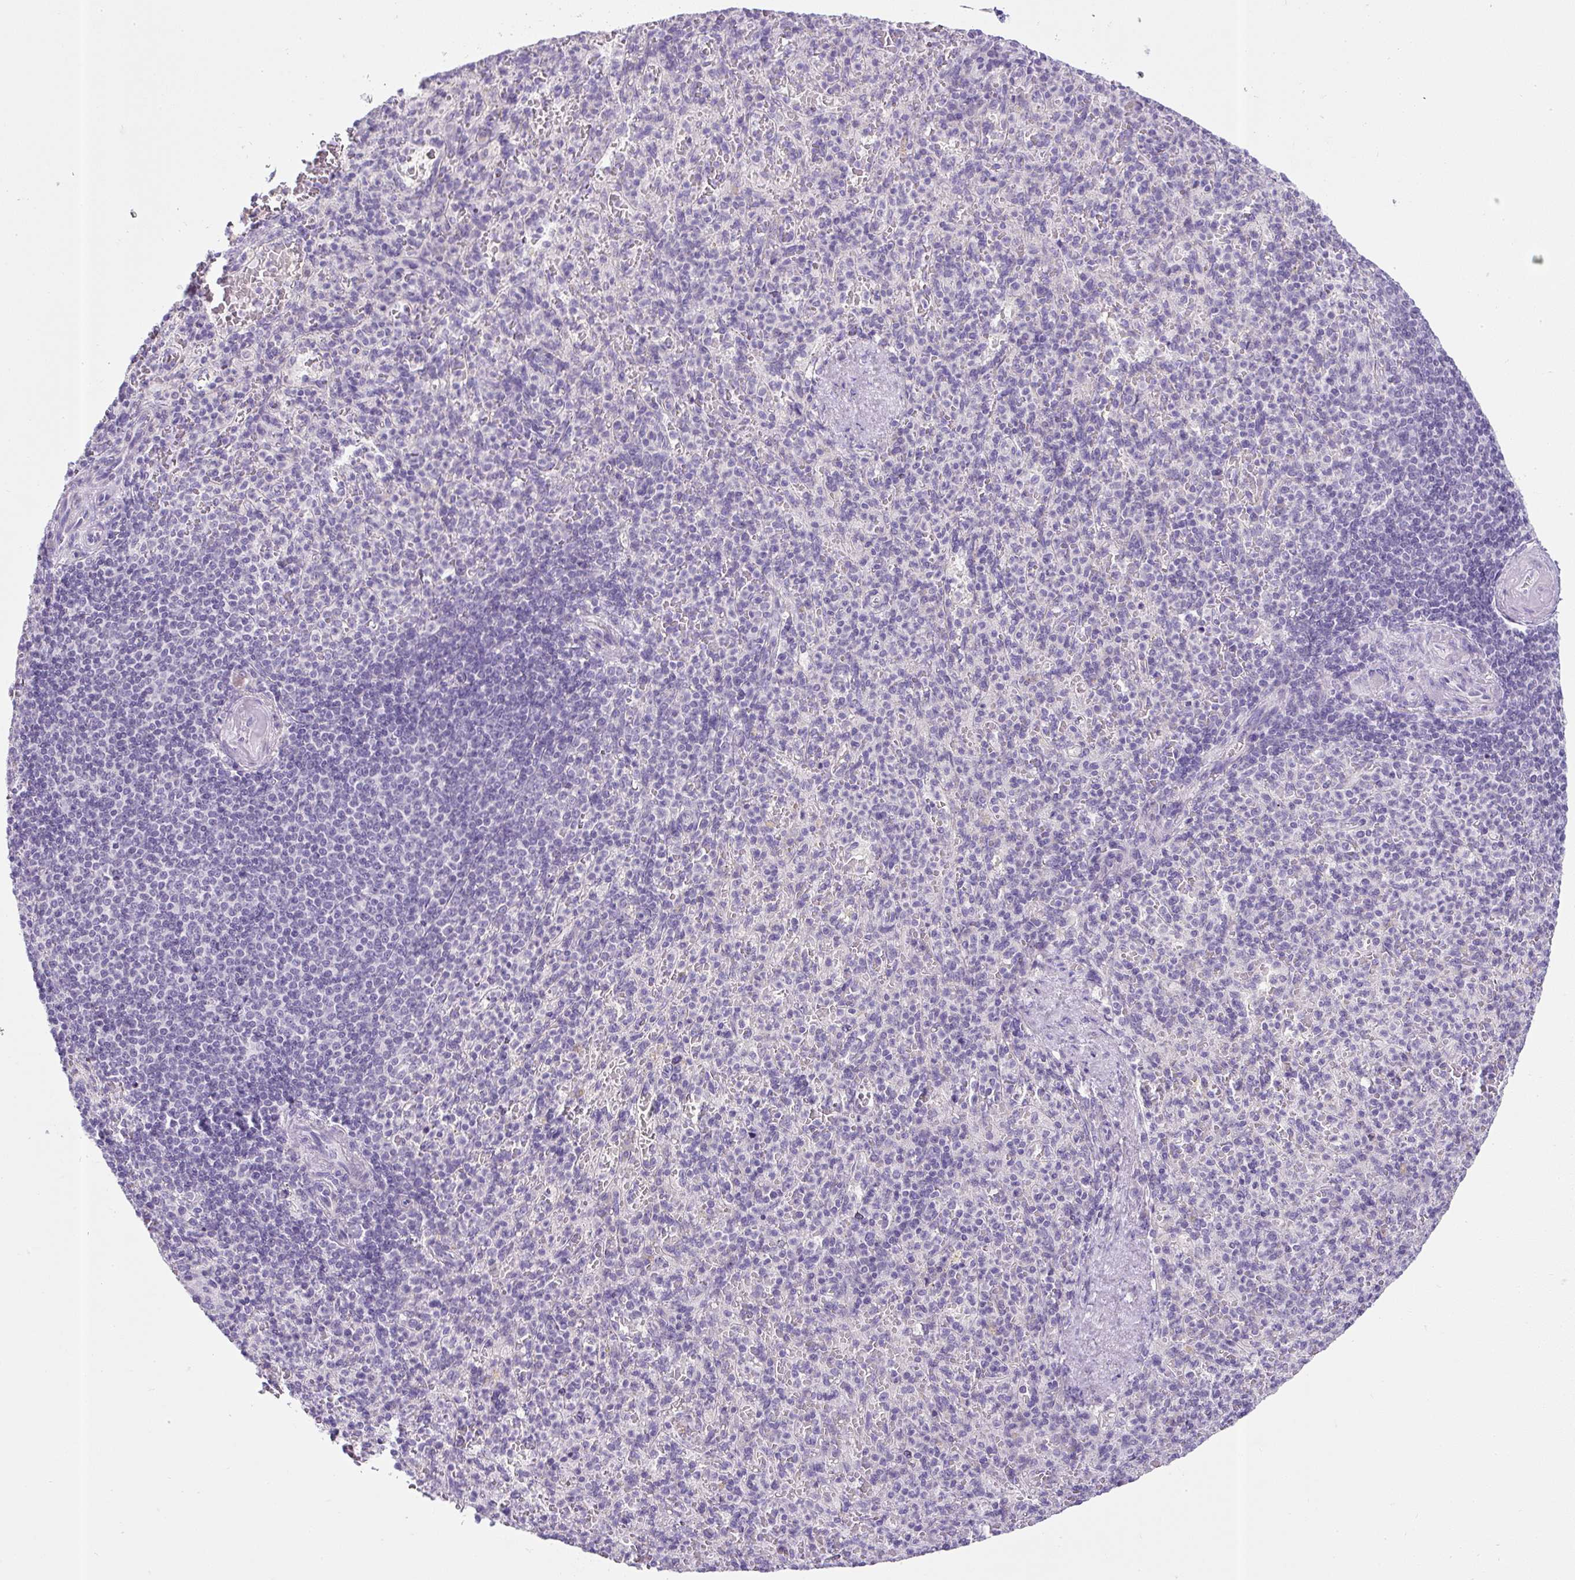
{"staining": {"intensity": "negative", "quantity": "none", "location": "none"}, "tissue": "spleen", "cell_type": "Cells in red pulp", "image_type": "normal", "snomed": [{"axis": "morphology", "description": "Normal tissue, NOS"}, {"axis": "topography", "description": "Spleen"}], "caption": "Histopathology image shows no significant protein expression in cells in red pulp of unremarkable spleen. The staining was performed using DAB to visualize the protein expression in brown, while the nuclei were stained in blue with hematoxylin (Magnification: 20x).", "gene": "COL9A2", "patient": {"sex": "female", "age": 74}}